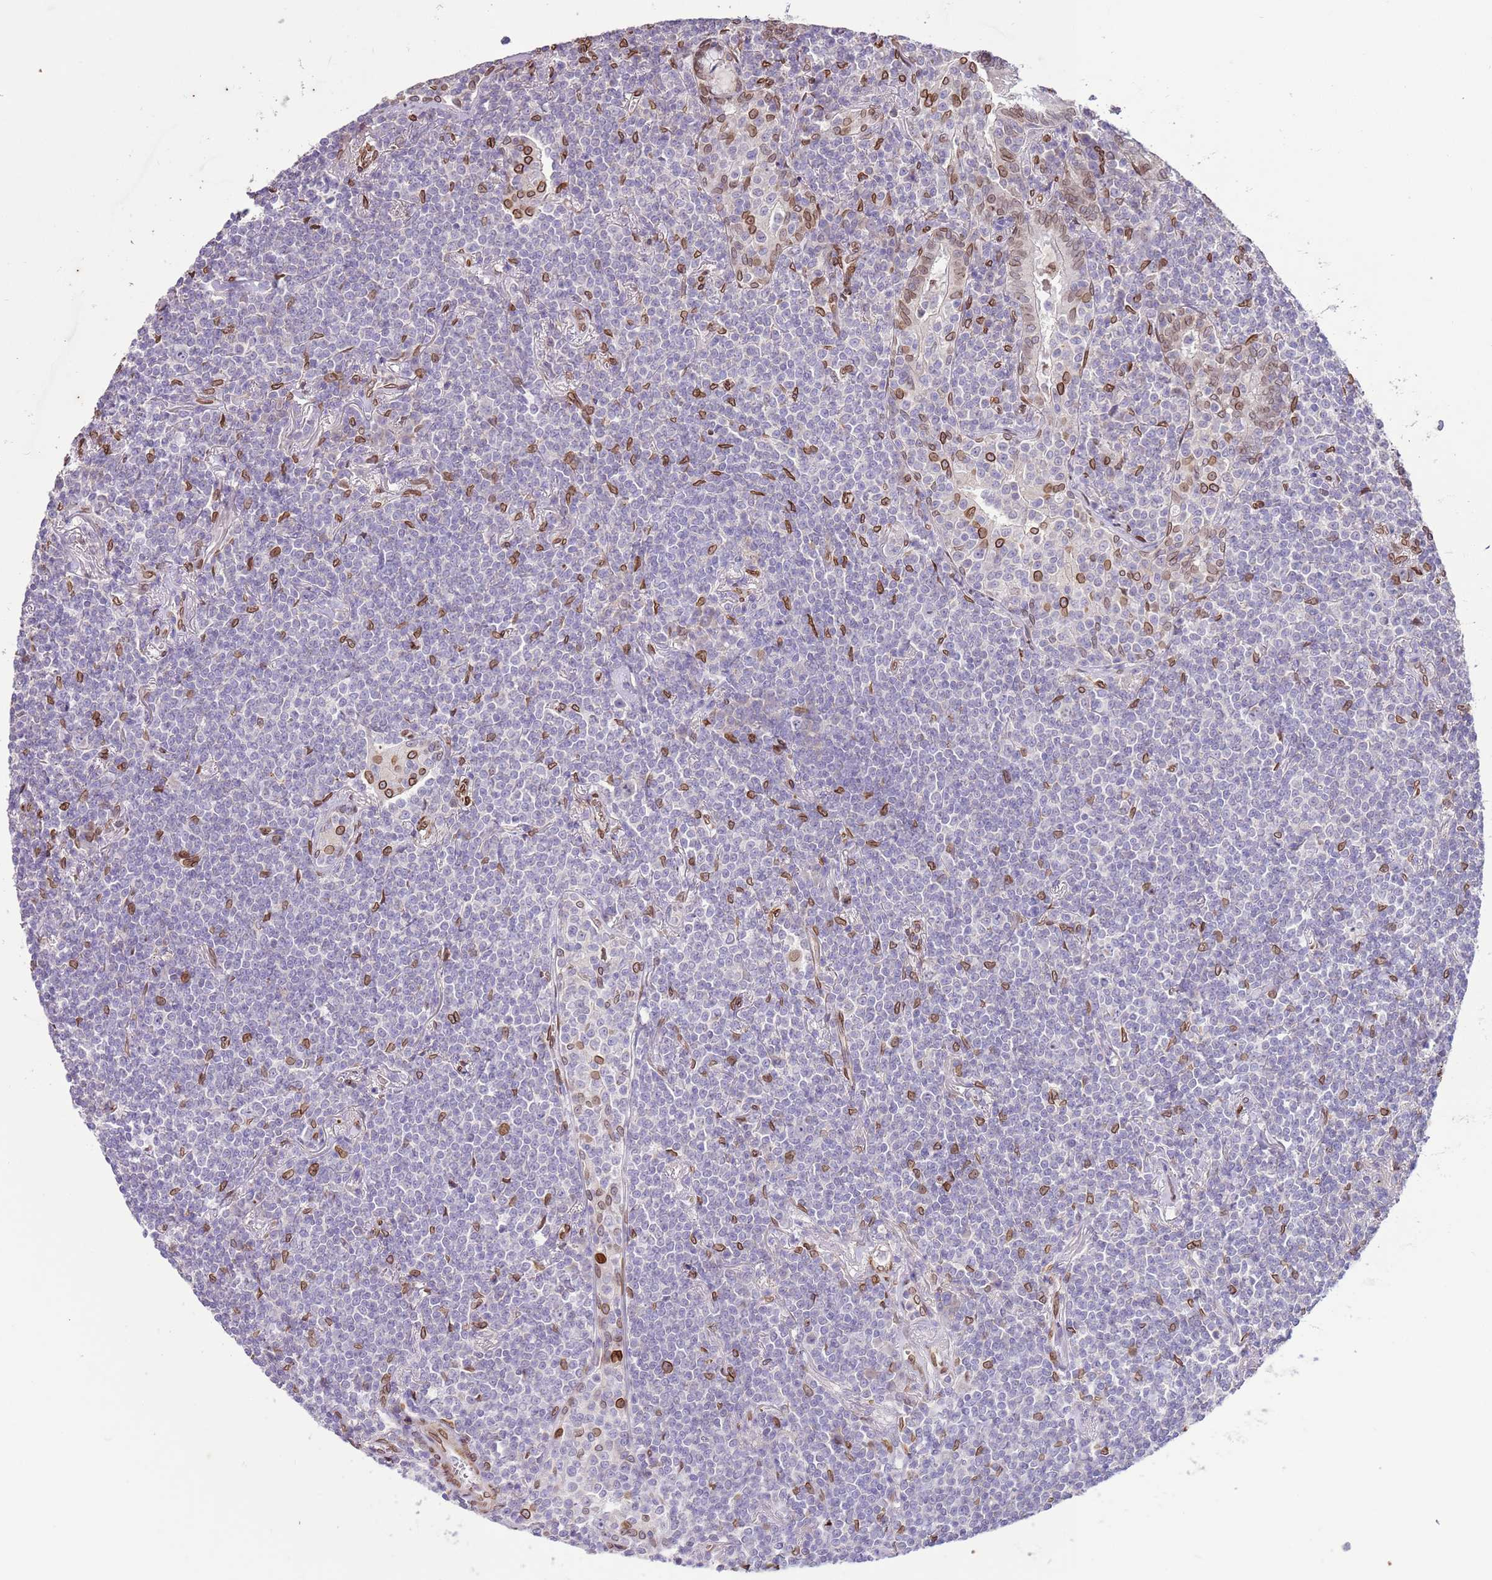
{"staining": {"intensity": "negative", "quantity": "none", "location": "none"}, "tissue": "lymphoma", "cell_type": "Tumor cells", "image_type": "cancer", "snomed": [{"axis": "morphology", "description": "Malignant lymphoma, non-Hodgkin's type, Low grade"}, {"axis": "topography", "description": "Lung"}], "caption": "A high-resolution micrograph shows immunohistochemistry staining of malignant lymphoma, non-Hodgkin's type (low-grade), which demonstrates no significant staining in tumor cells.", "gene": "TMEM47", "patient": {"sex": "female", "age": 71}}